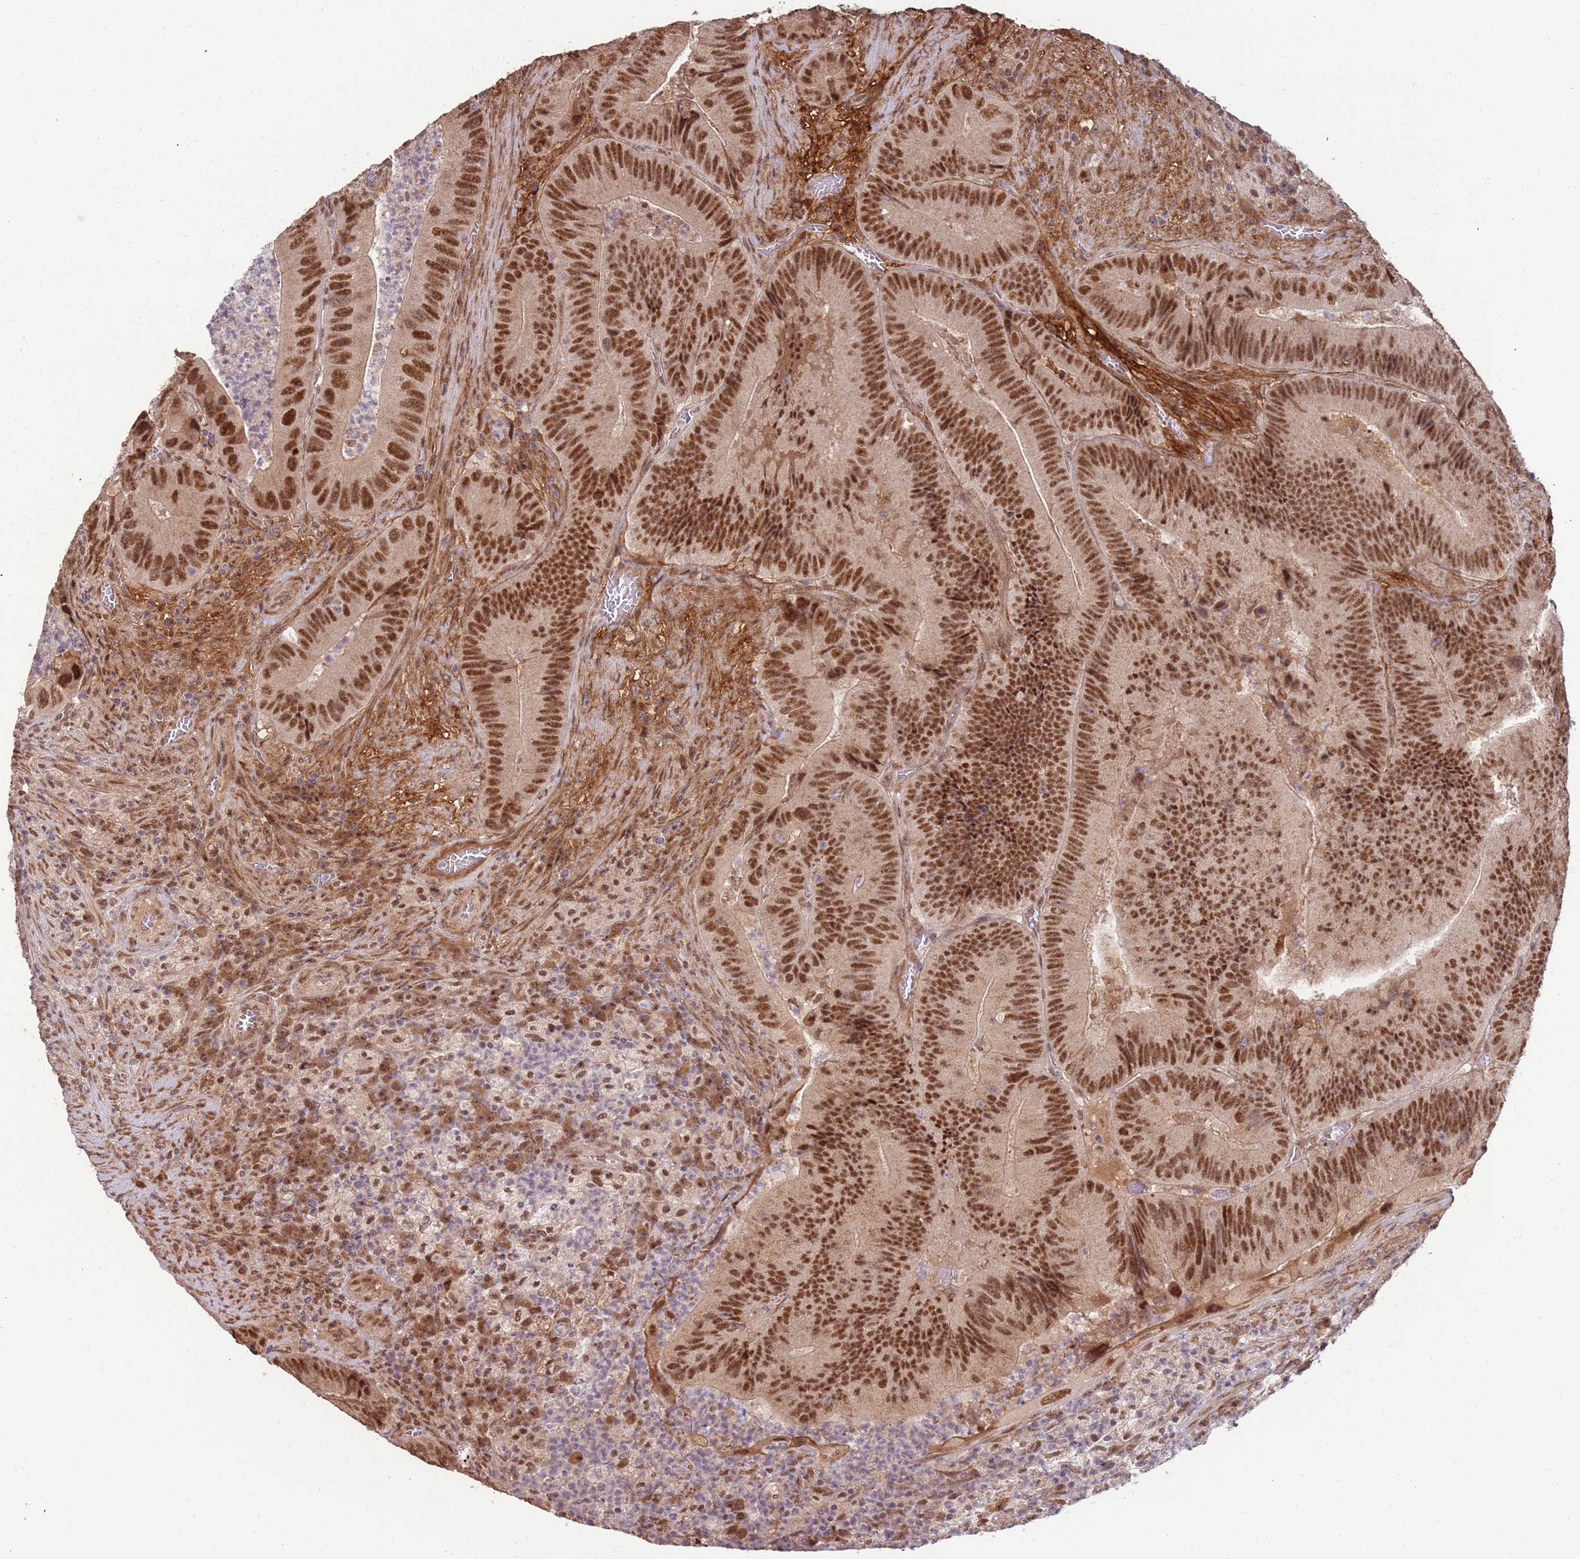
{"staining": {"intensity": "moderate", "quantity": ">75%", "location": "nuclear"}, "tissue": "colorectal cancer", "cell_type": "Tumor cells", "image_type": "cancer", "snomed": [{"axis": "morphology", "description": "Adenocarcinoma, NOS"}, {"axis": "topography", "description": "Colon"}], "caption": "Protein expression analysis of colorectal adenocarcinoma demonstrates moderate nuclear staining in about >75% of tumor cells.", "gene": "POLR3H", "patient": {"sex": "female", "age": 86}}